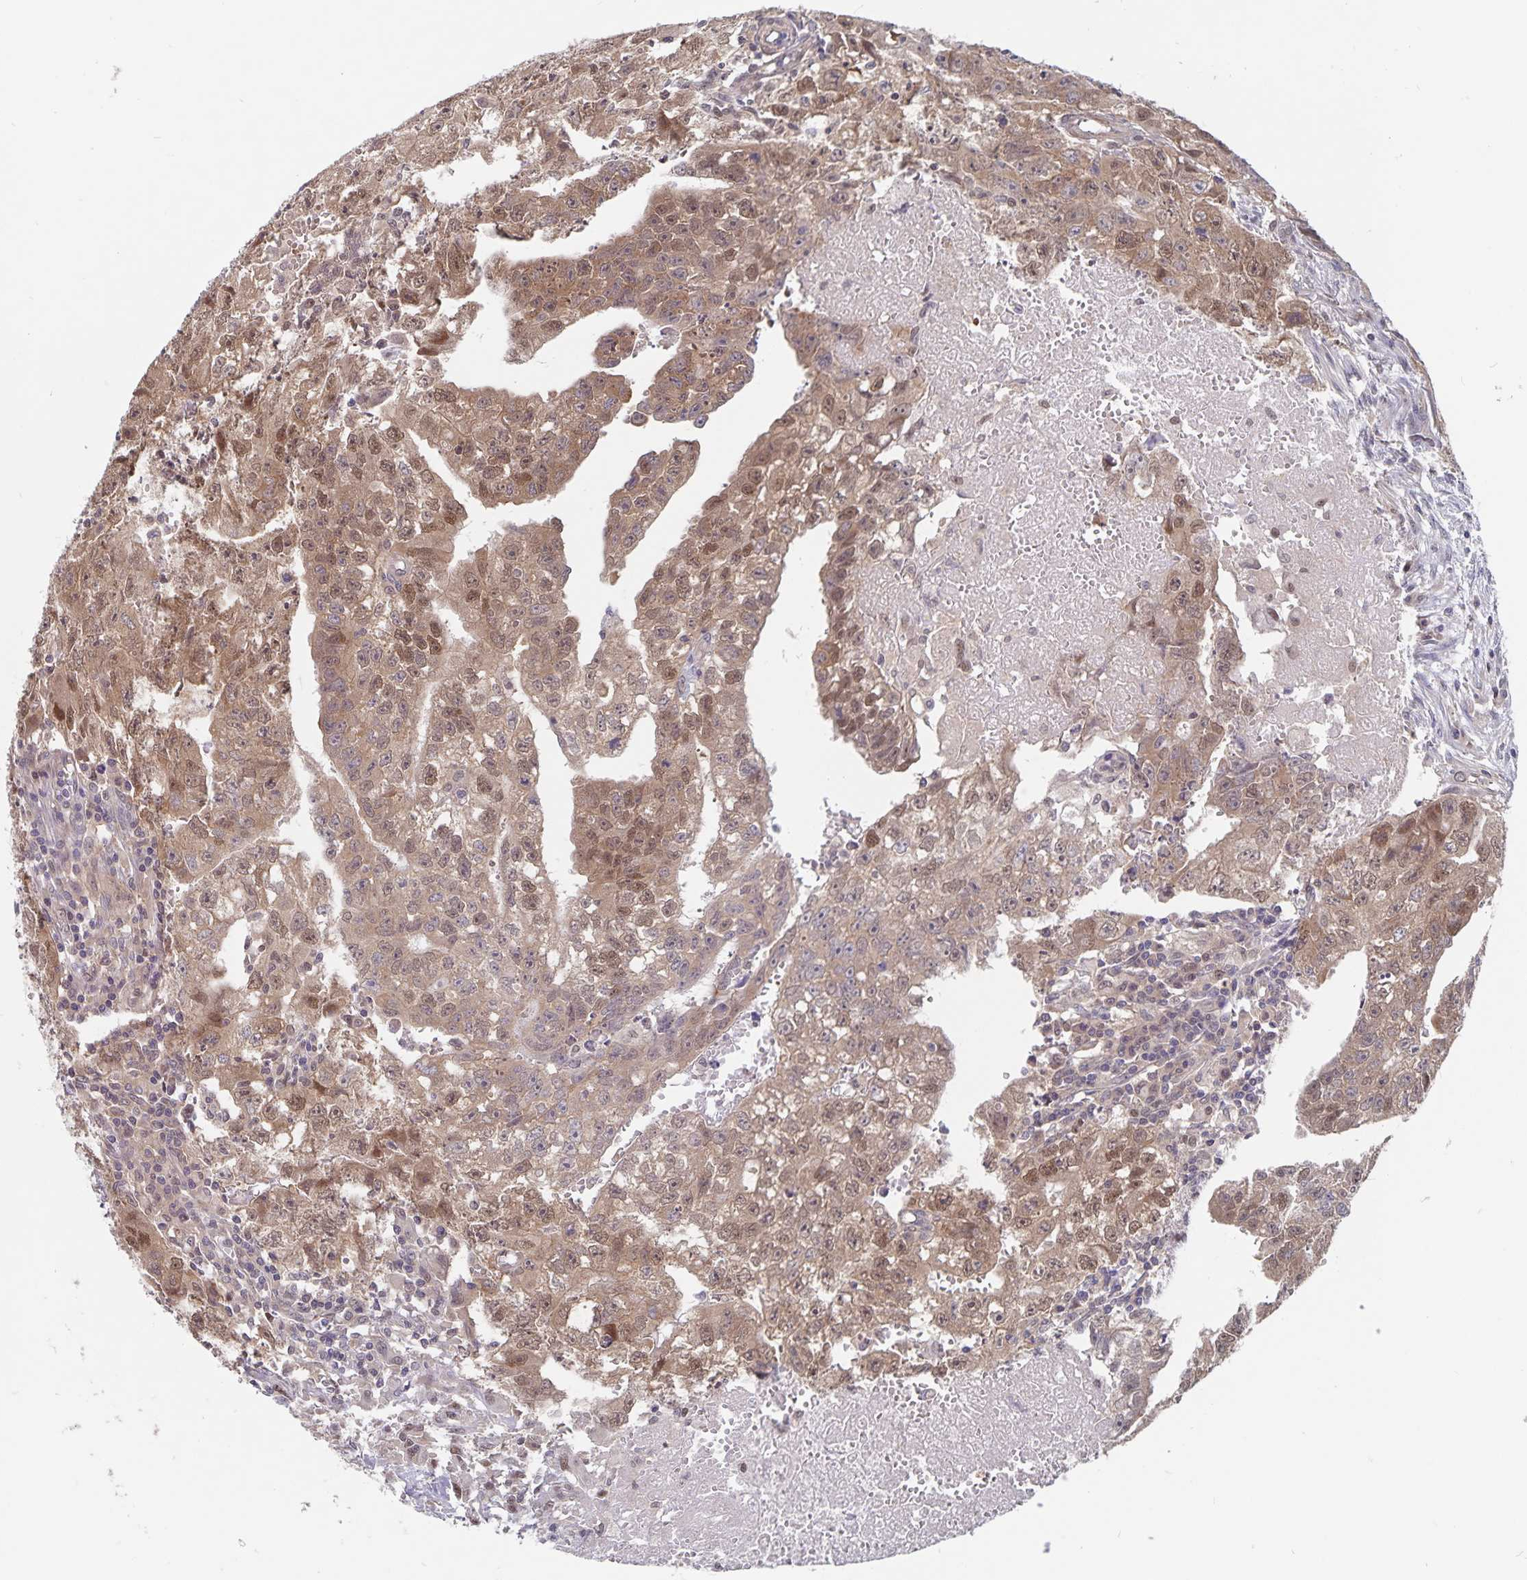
{"staining": {"intensity": "moderate", "quantity": ">75%", "location": "cytoplasmic/membranous,nuclear"}, "tissue": "testis cancer", "cell_type": "Tumor cells", "image_type": "cancer", "snomed": [{"axis": "morphology", "description": "Carcinoma, Embryonal, NOS"}, {"axis": "morphology", "description": "Teratoma, malignant, NOS"}, {"axis": "topography", "description": "Testis"}], "caption": "Protein positivity by IHC shows moderate cytoplasmic/membranous and nuclear staining in approximately >75% of tumor cells in testis cancer.", "gene": "BAG6", "patient": {"sex": "male", "age": 24}}